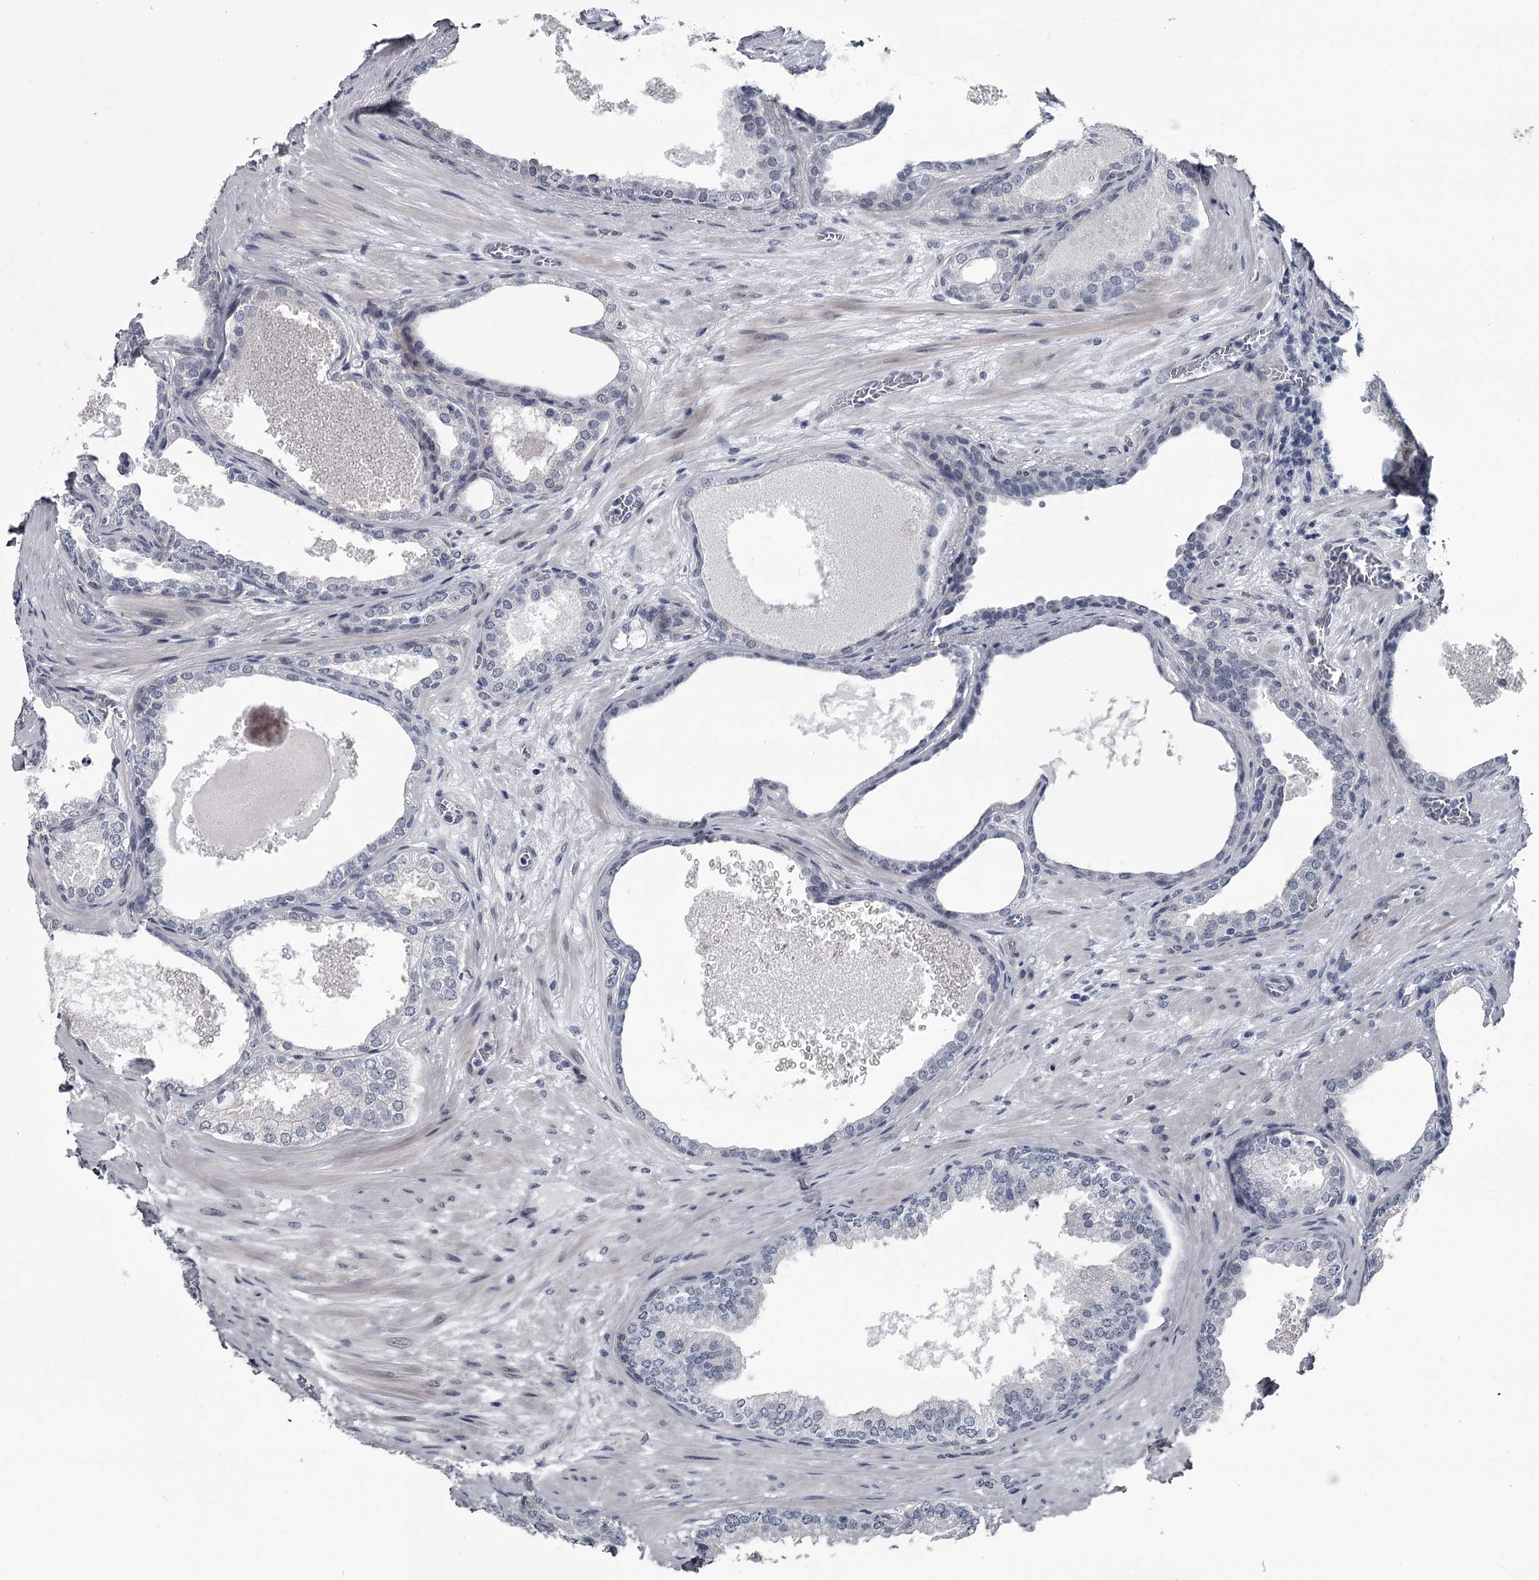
{"staining": {"intensity": "negative", "quantity": "none", "location": "none"}, "tissue": "prostate cancer", "cell_type": "Tumor cells", "image_type": "cancer", "snomed": [{"axis": "morphology", "description": "Adenocarcinoma, High grade"}, {"axis": "topography", "description": "Prostate"}], "caption": "DAB (3,3'-diaminobenzidine) immunohistochemical staining of adenocarcinoma (high-grade) (prostate) demonstrates no significant expression in tumor cells. (Brightfield microscopy of DAB immunohistochemistry at high magnification).", "gene": "PRPF40B", "patient": {"sex": "male", "age": 59}}